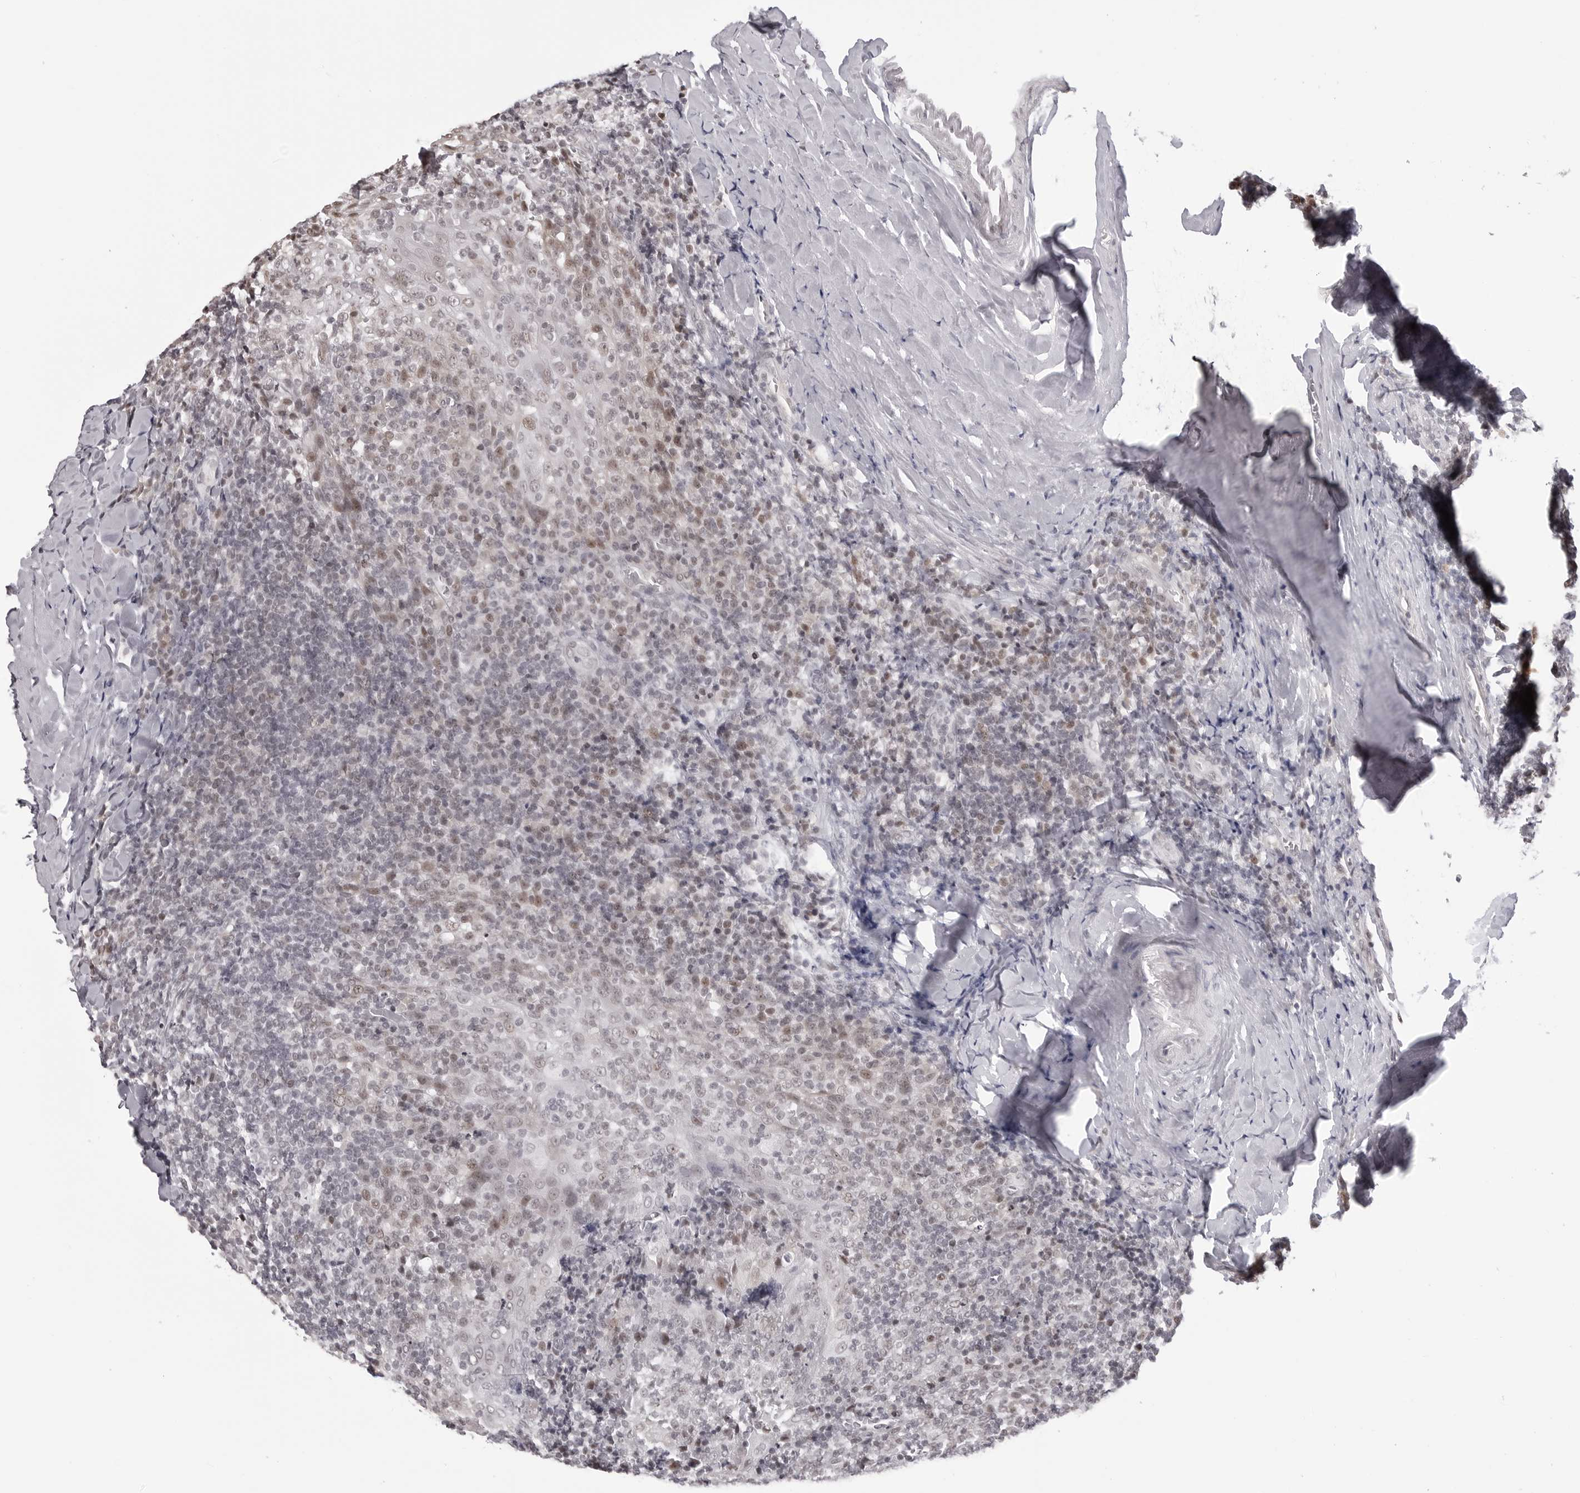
{"staining": {"intensity": "weak", "quantity": "<25%", "location": "nuclear"}, "tissue": "tonsil", "cell_type": "Germinal center cells", "image_type": "normal", "snomed": [{"axis": "morphology", "description": "Normal tissue, NOS"}, {"axis": "topography", "description": "Tonsil"}], "caption": "Germinal center cells show no significant staining in unremarkable tonsil. Brightfield microscopy of immunohistochemistry stained with DAB (brown) and hematoxylin (blue), captured at high magnification.", "gene": "PHF3", "patient": {"sex": "male", "age": 37}}